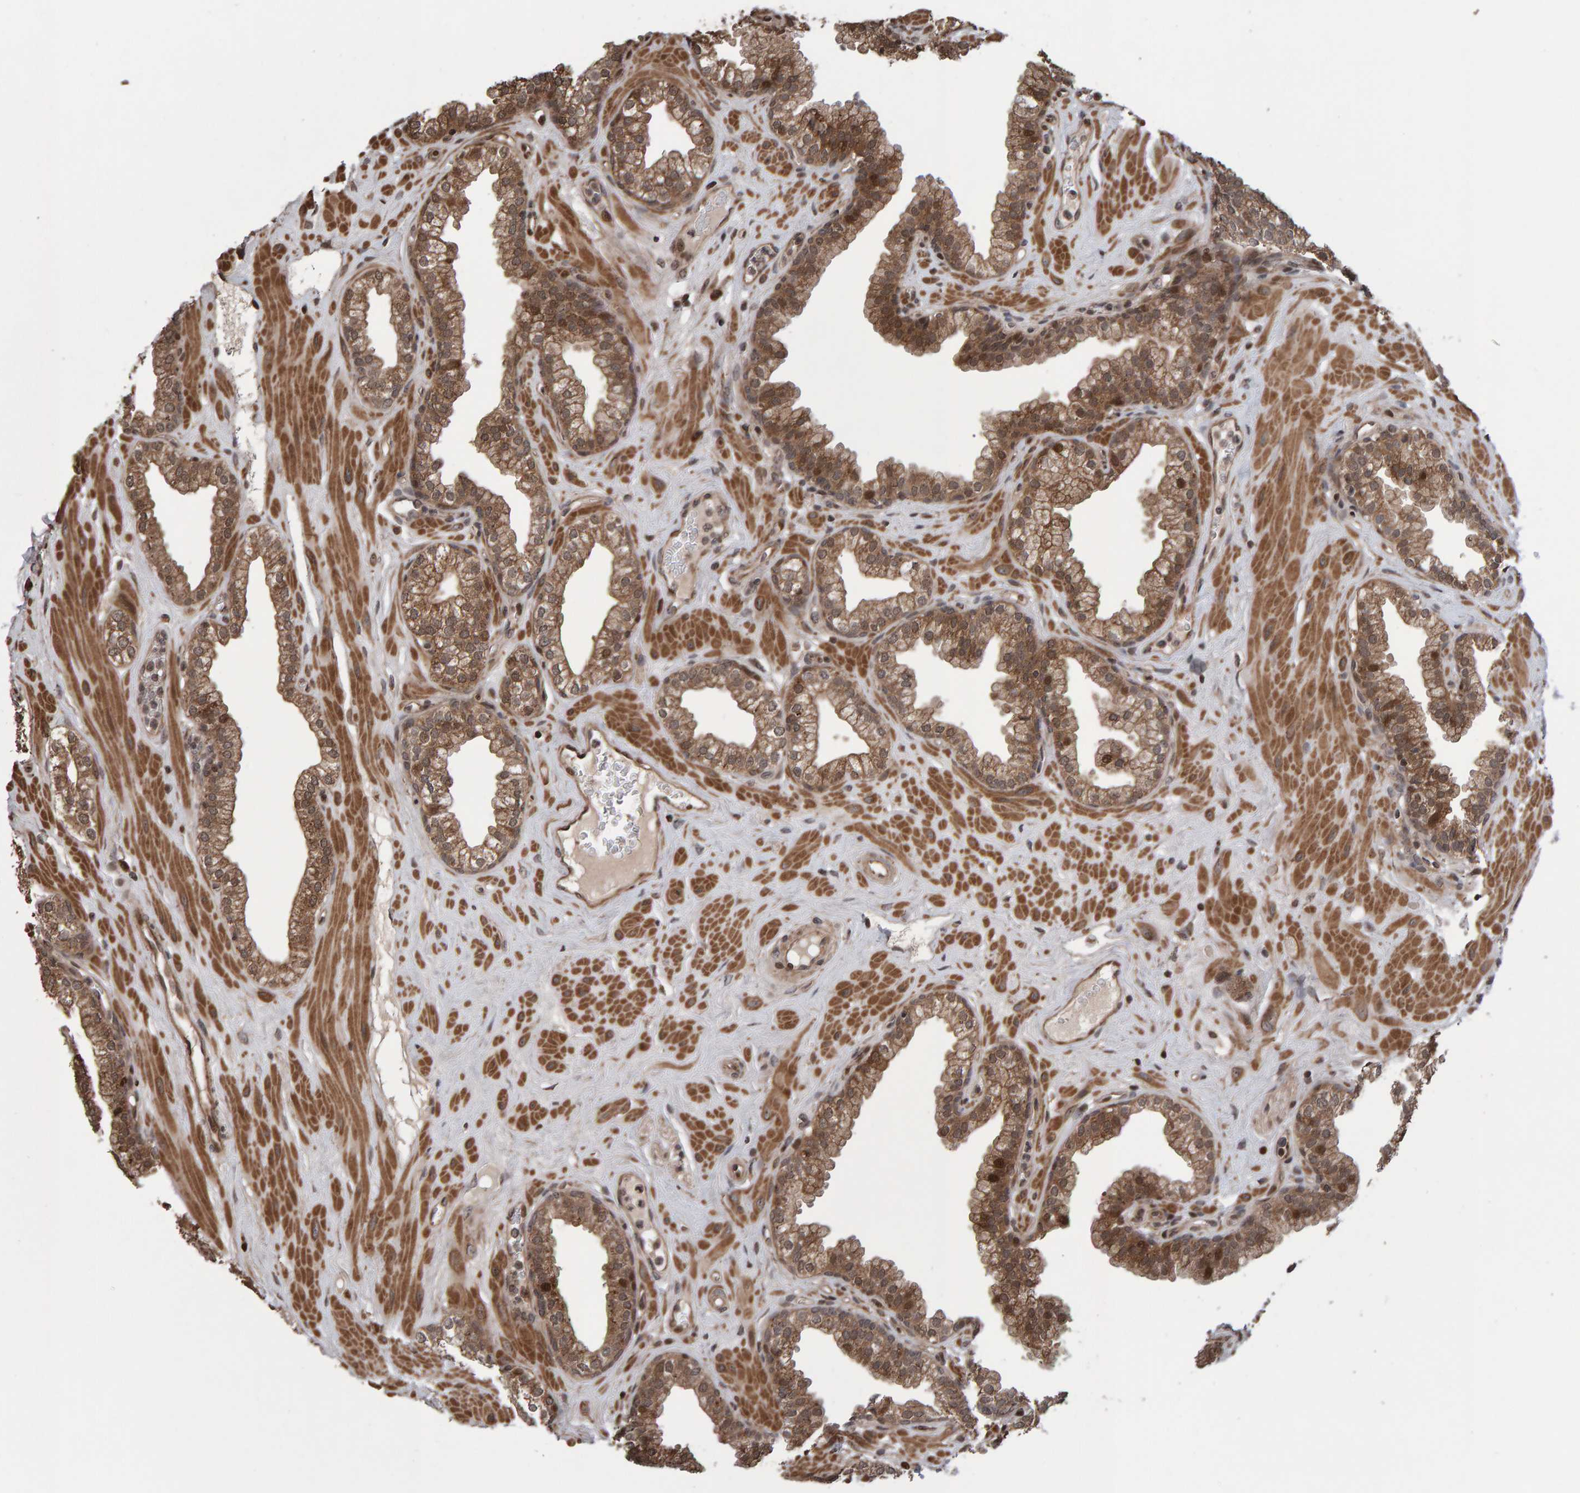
{"staining": {"intensity": "moderate", "quantity": ">75%", "location": "cytoplasmic/membranous,nuclear"}, "tissue": "prostate", "cell_type": "Glandular cells", "image_type": "normal", "snomed": [{"axis": "morphology", "description": "Normal tissue, NOS"}, {"axis": "morphology", "description": "Urothelial carcinoma, Low grade"}, {"axis": "topography", "description": "Urinary bladder"}, {"axis": "topography", "description": "Prostate"}], "caption": "Immunohistochemistry histopathology image of unremarkable prostate: human prostate stained using immunohistochemistry (IHC) exhibits medium levels of moderate protein expression localized specifically in the cytoplasmic/membranous,nuclear of glandular cells, appearing as a cytoplasmic/membranous,nuclear brown color.", "gene": "PECR", "patient": {"sex": "male", "age": 60}}